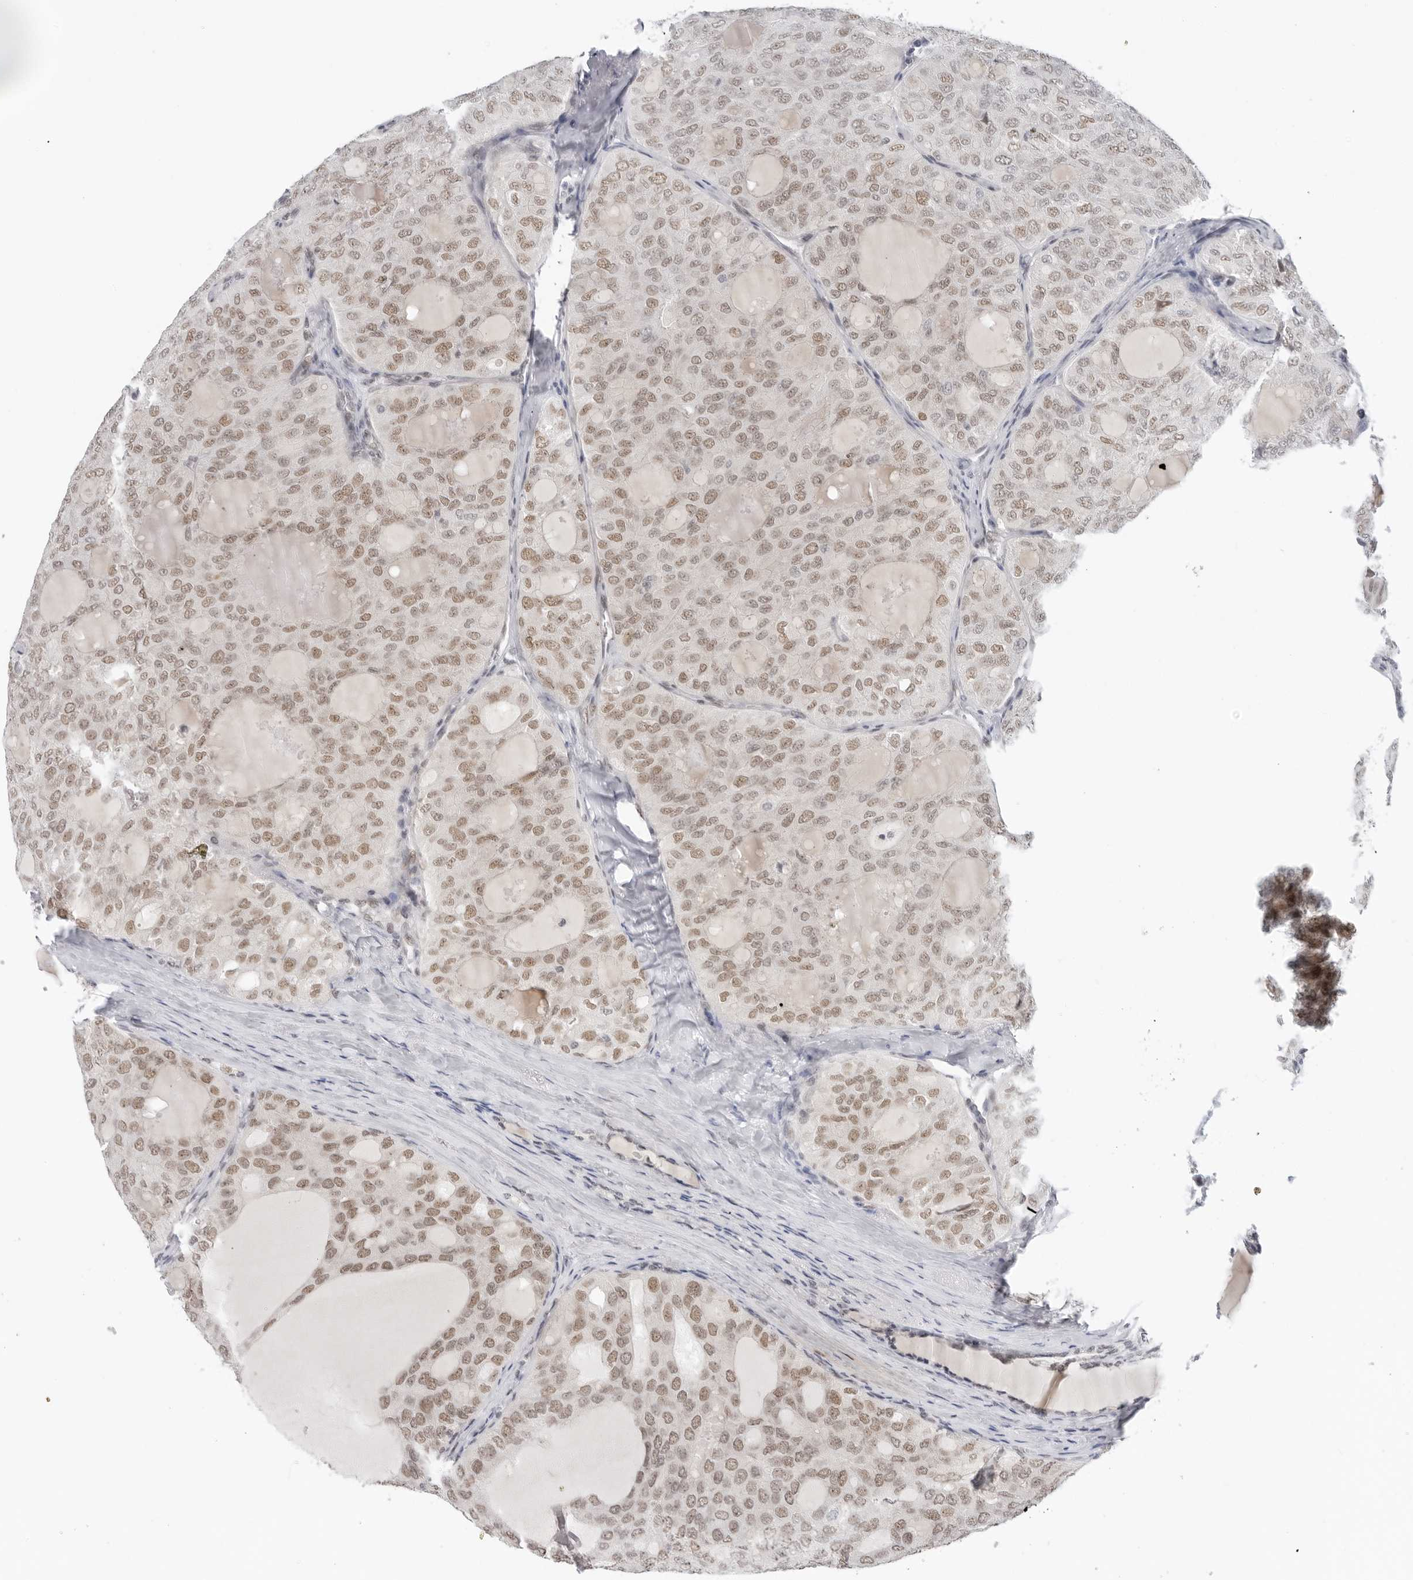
{"staining": {"intensity": "moderate", "quantity": ">75%", "location": "nuclear"}, "tissue": "thyroid cancer", "cell_type": "Tumor cells", "image_type": "cancer", "snomed": [{"axis": "morphology", "description": "Follicular adenoma carcinoma, NOS"}, {"axis": "topography", "description": "Thyroid gland"}], "caption": "Human thyroid cancer (follicular adenoma carcinoma) stained with a protein marker demonstrates moderate staining in tumor cells.", "gene": "FOXK2", "patient": {"sex": "male", "age": 75}}